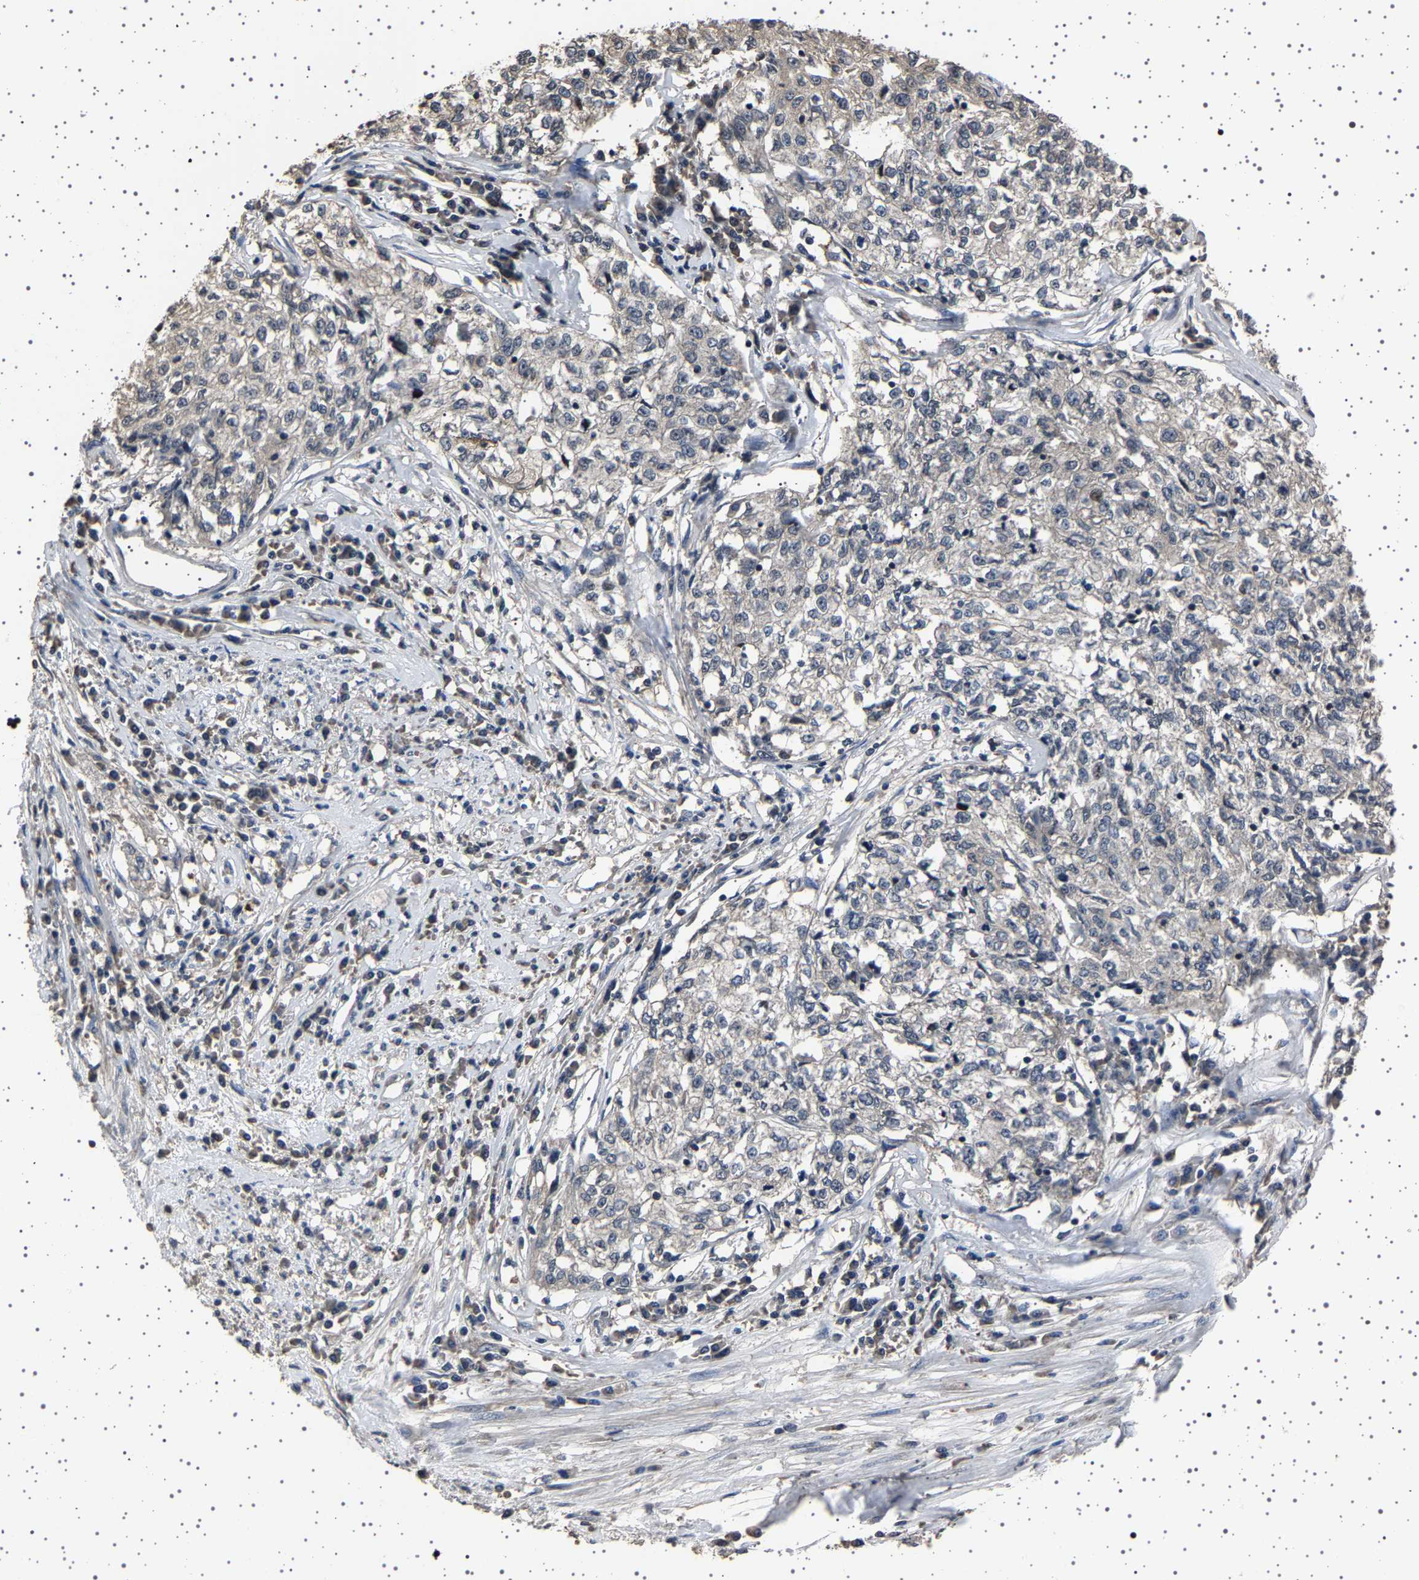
{"staining": {"intensity": "negative", "quantity": "none", "location": "none"}, "tissue": "cervical cancer", "cell_type": "Tumor cells", "image_type": "cancer", "snomed": [{"axis": "morphology", "description": "Squamous cell carcinoma, NOS"}, {"axis": "topography", "description": "Cervix"}], "caption": "Immunohistochemical staining of squamous cell carcinoma (cervical) shows no significant expression in tumor cells.", "gene": "NCKAP1", "patient": {"sex": "female", "age": 57}}